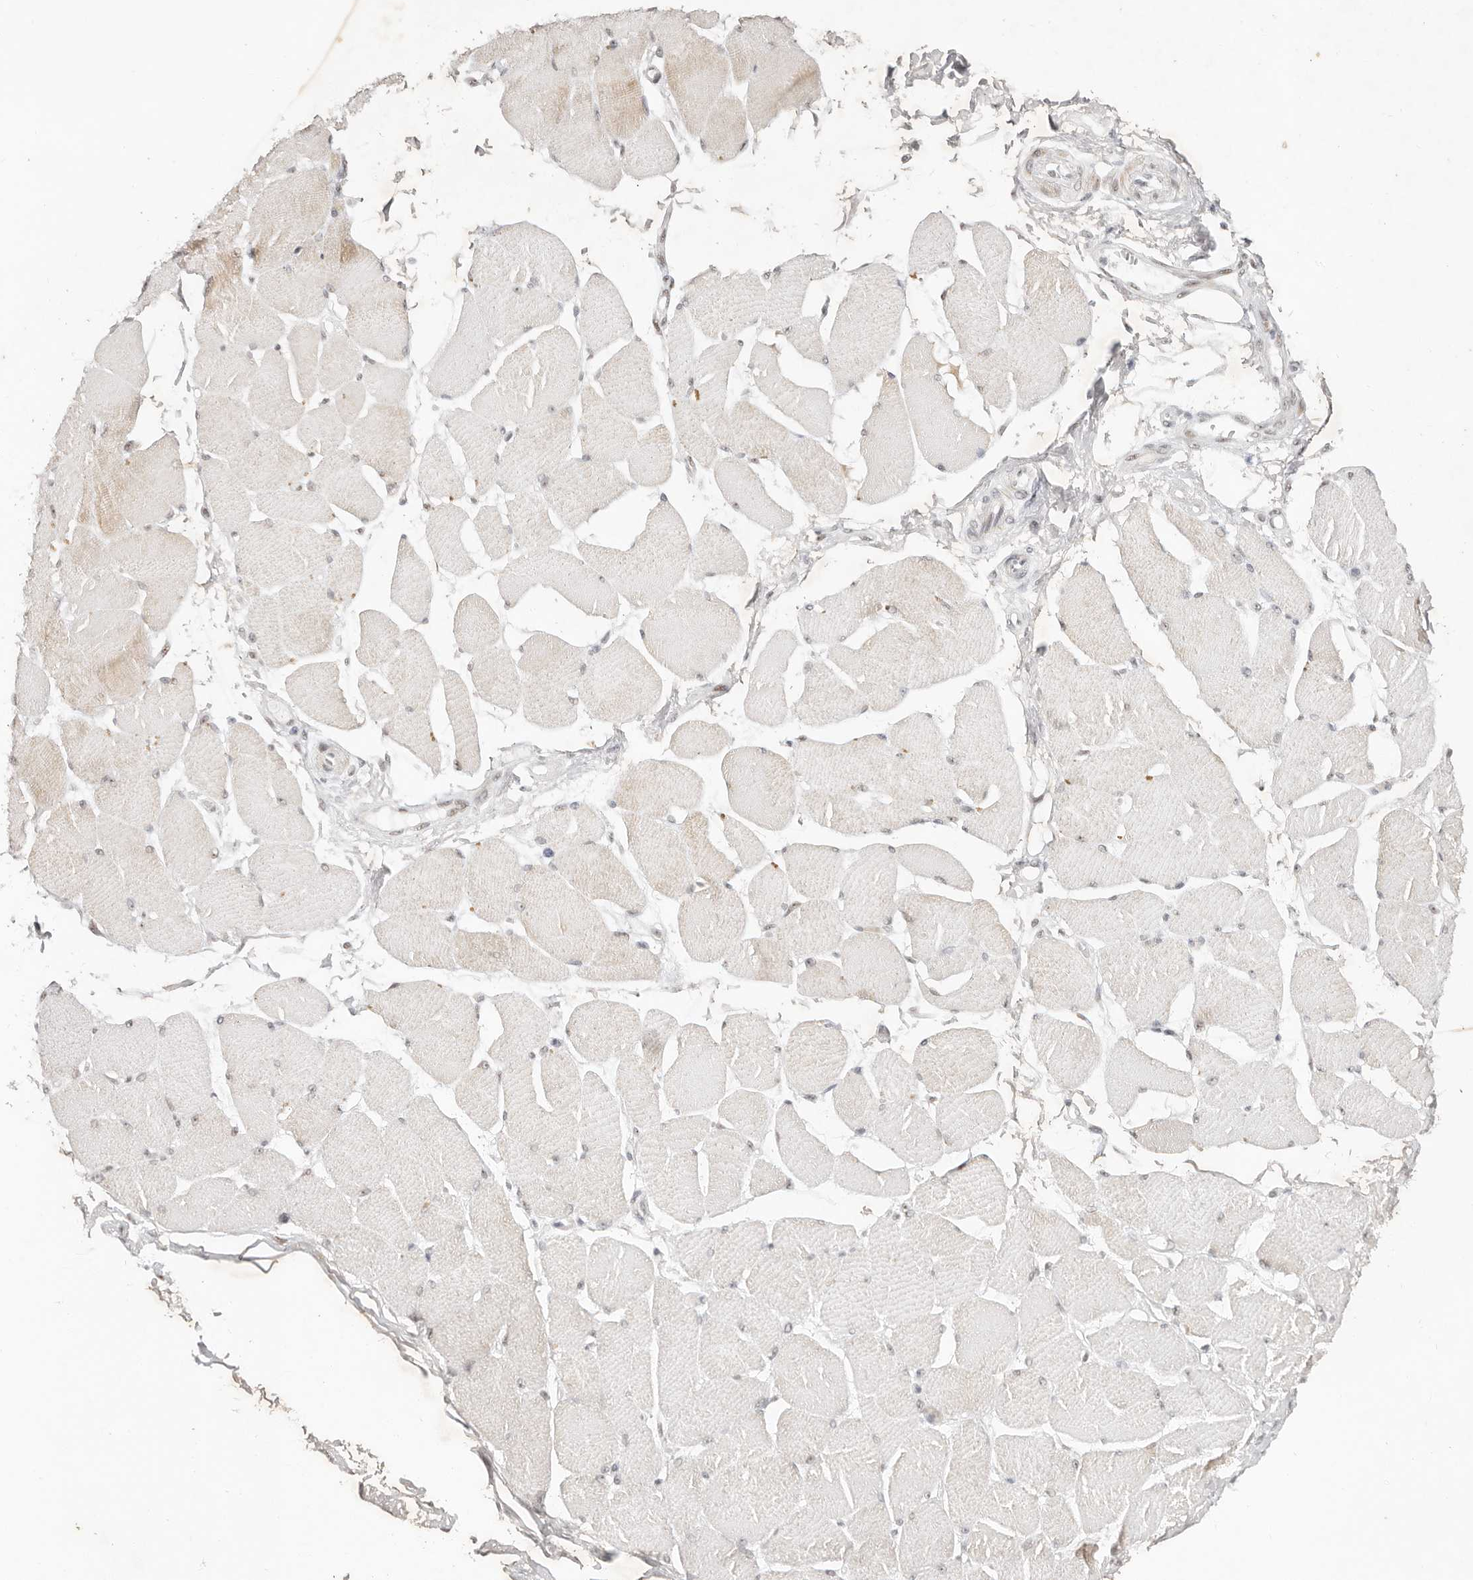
{"staining": {"intensity": "moderate", "quantity": "<25%", "location": "cytoplasmic/membranous"}, "tissue": "skeletal muscle", "cell_type": "Myocytes", "image_type": "normal", "snomed": [{"axis": "morphology", "description": "Normal tissue, NOS"}, {"axis": "topography", "description": "Skin"}, {"axis": "topography", "description": "Skeletal muscle"}], "caption": "An immunohistochemistry (IHC) image of unremarkable tissue is shown. Protein staining in brown highlights moderate cytoplasmic/membranous positivity in skeletal muscle within myocytes. The protein of interest is shown in brown color, while the nuclei are stained blue.", "gene": "LARP7", "patient": {"sex": "male", "age": 83}}